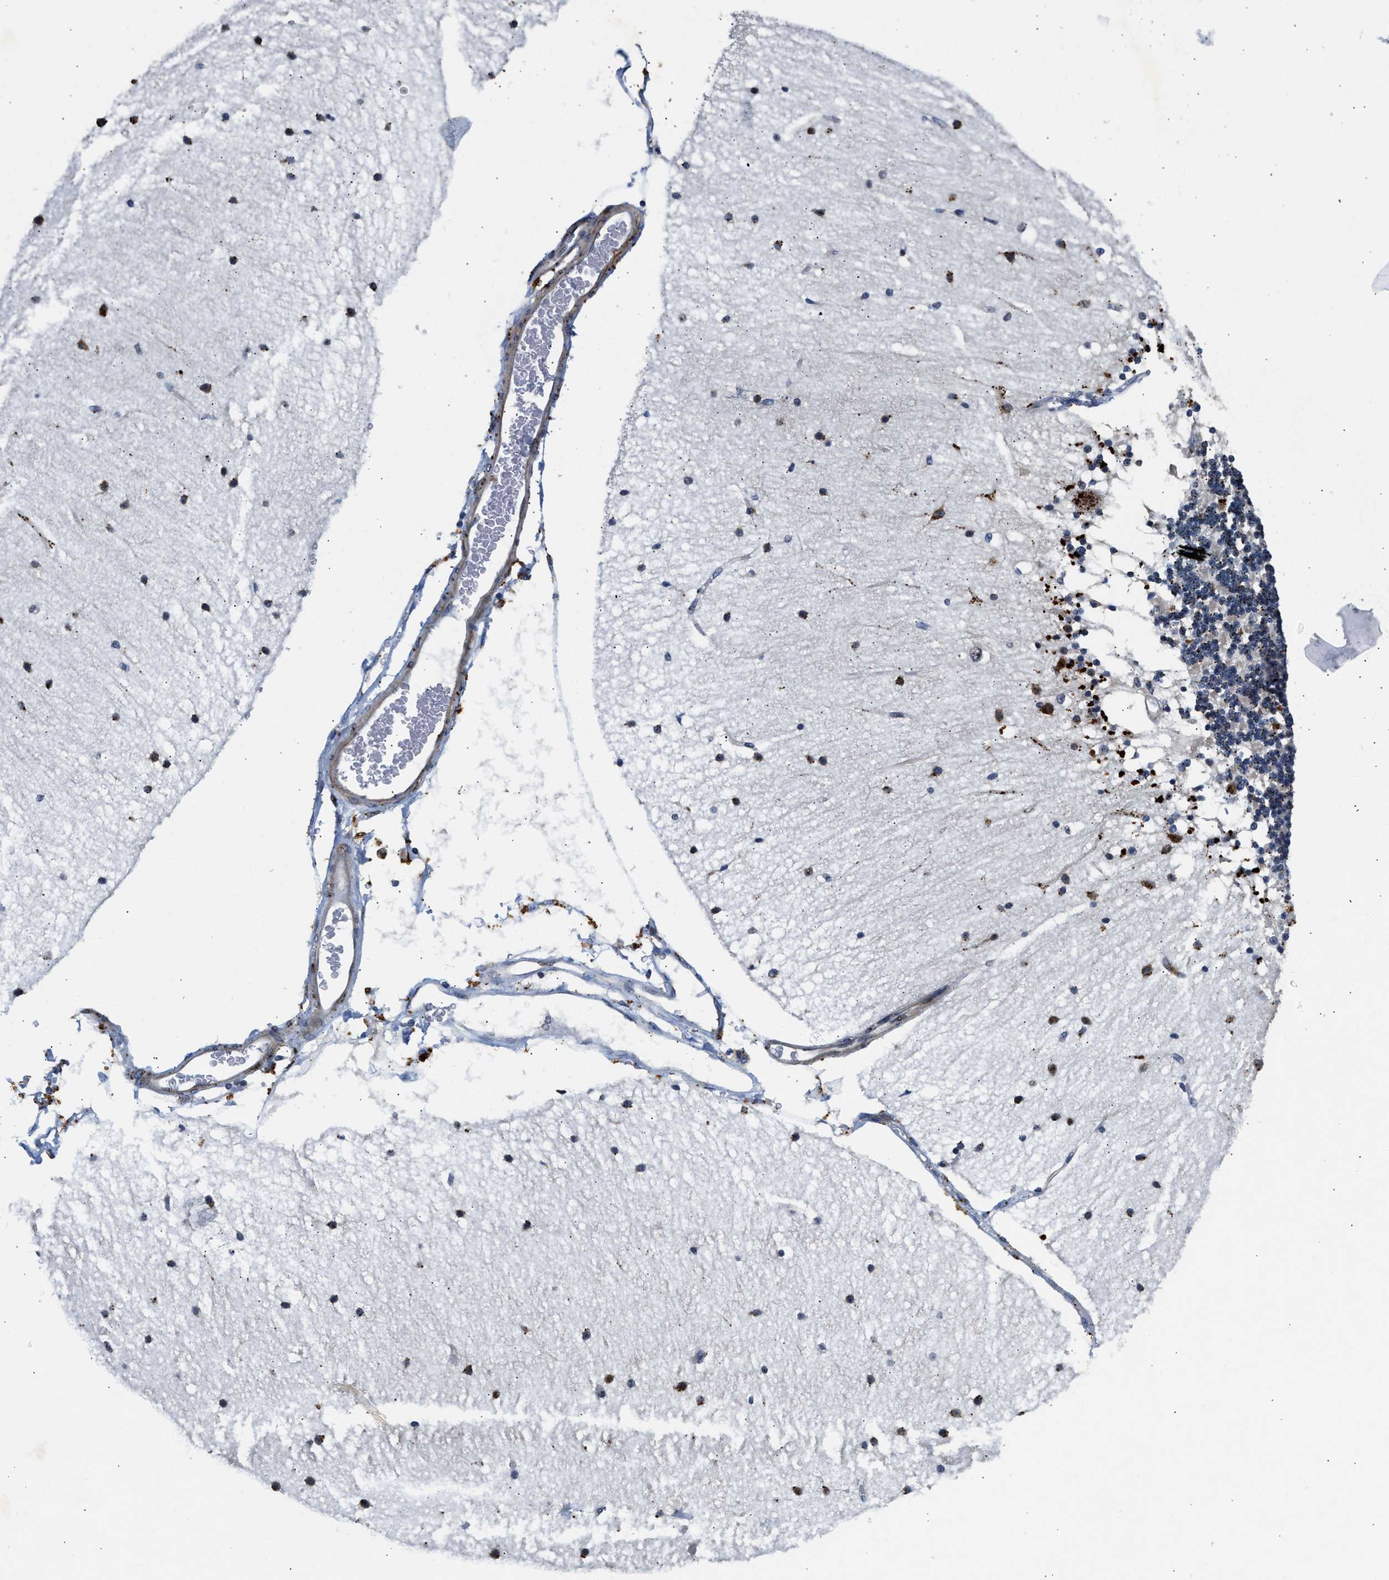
{"staining": {"intensity": "weak", "quantity": "<25%", "location": "cytoplasmic/membranous"}, "tissue": "cerebellum", "cell_type": "Cells in granular layer", "image_type": "normal", "snomed": [{"axis": "morphology", "description": "Normal tissue, NOS"}, {"axis": "topography", "description": "Cerebellum"}], "caption": "Cells in granular layer show no significant protein positivity in normal cerebellum. (Brightfield microscopy of DAB (3,3'-diaminobenzidine) immunohistochemistry (IHC) at high magnification).", "gene": "PPM1L", "patient": {"sex": "female", "age": 54}}